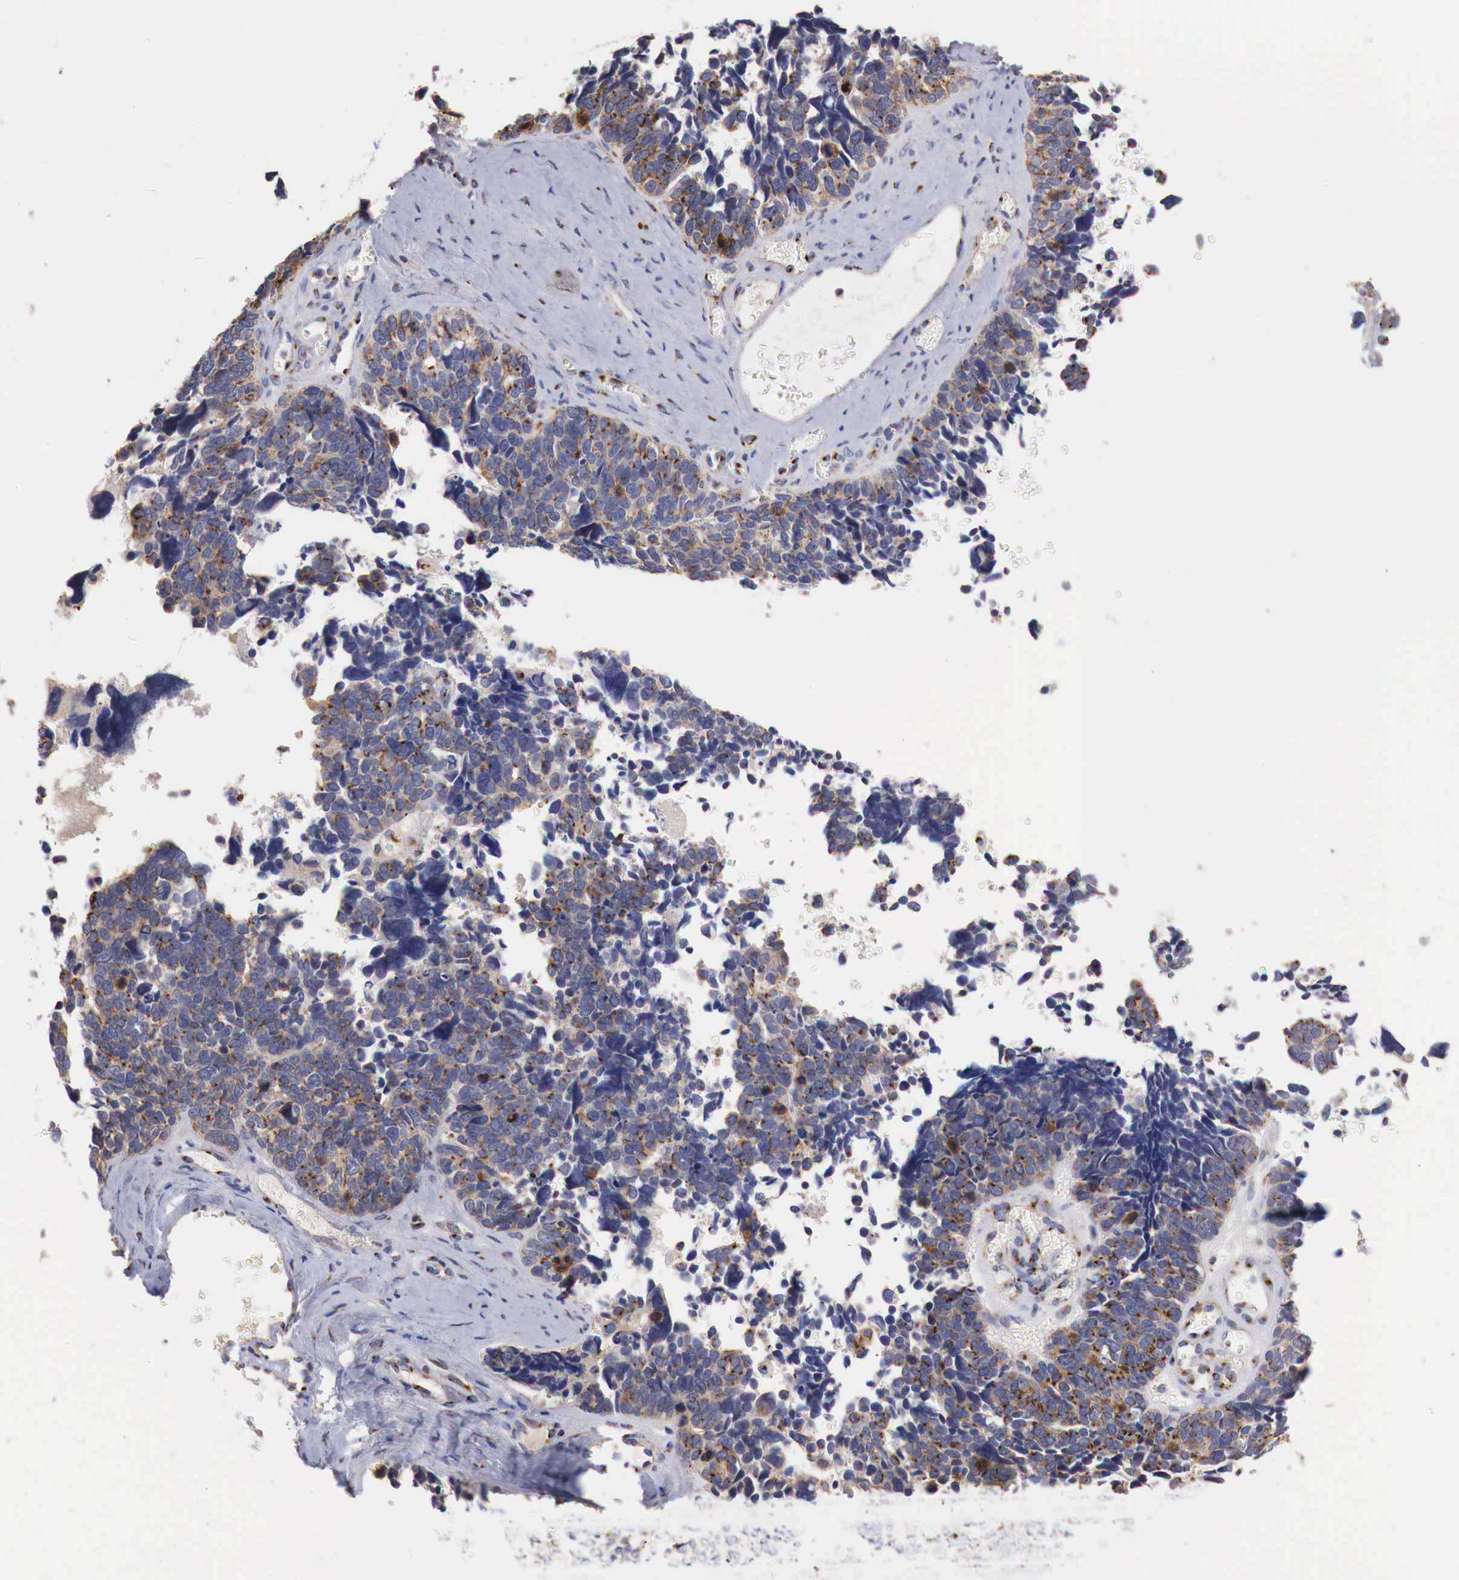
{"staining": {"intensity": "moderate", "quantity": ">75%", "location": "cytoplasmic/membranous"}, "tissue": "ovarian cancer", "cell_type": "Tumor cells", "image_type": "cancer", "snomed": [{"axis": "morphology", "description": "Cystadenocarcinoma, serous, NOS"}, {"axis": "topography", "description": "Ovary"}], "caption": "This is a photomicrograph of immunohistochemistry (IHC) staining of ovarian serous cystadenocarcinoma, which shows moderate positivity in the cytoplasmic/membranous of tumor cells.", "gene": "SYAP1", "patient": {"sex": "female", "age": 77}}